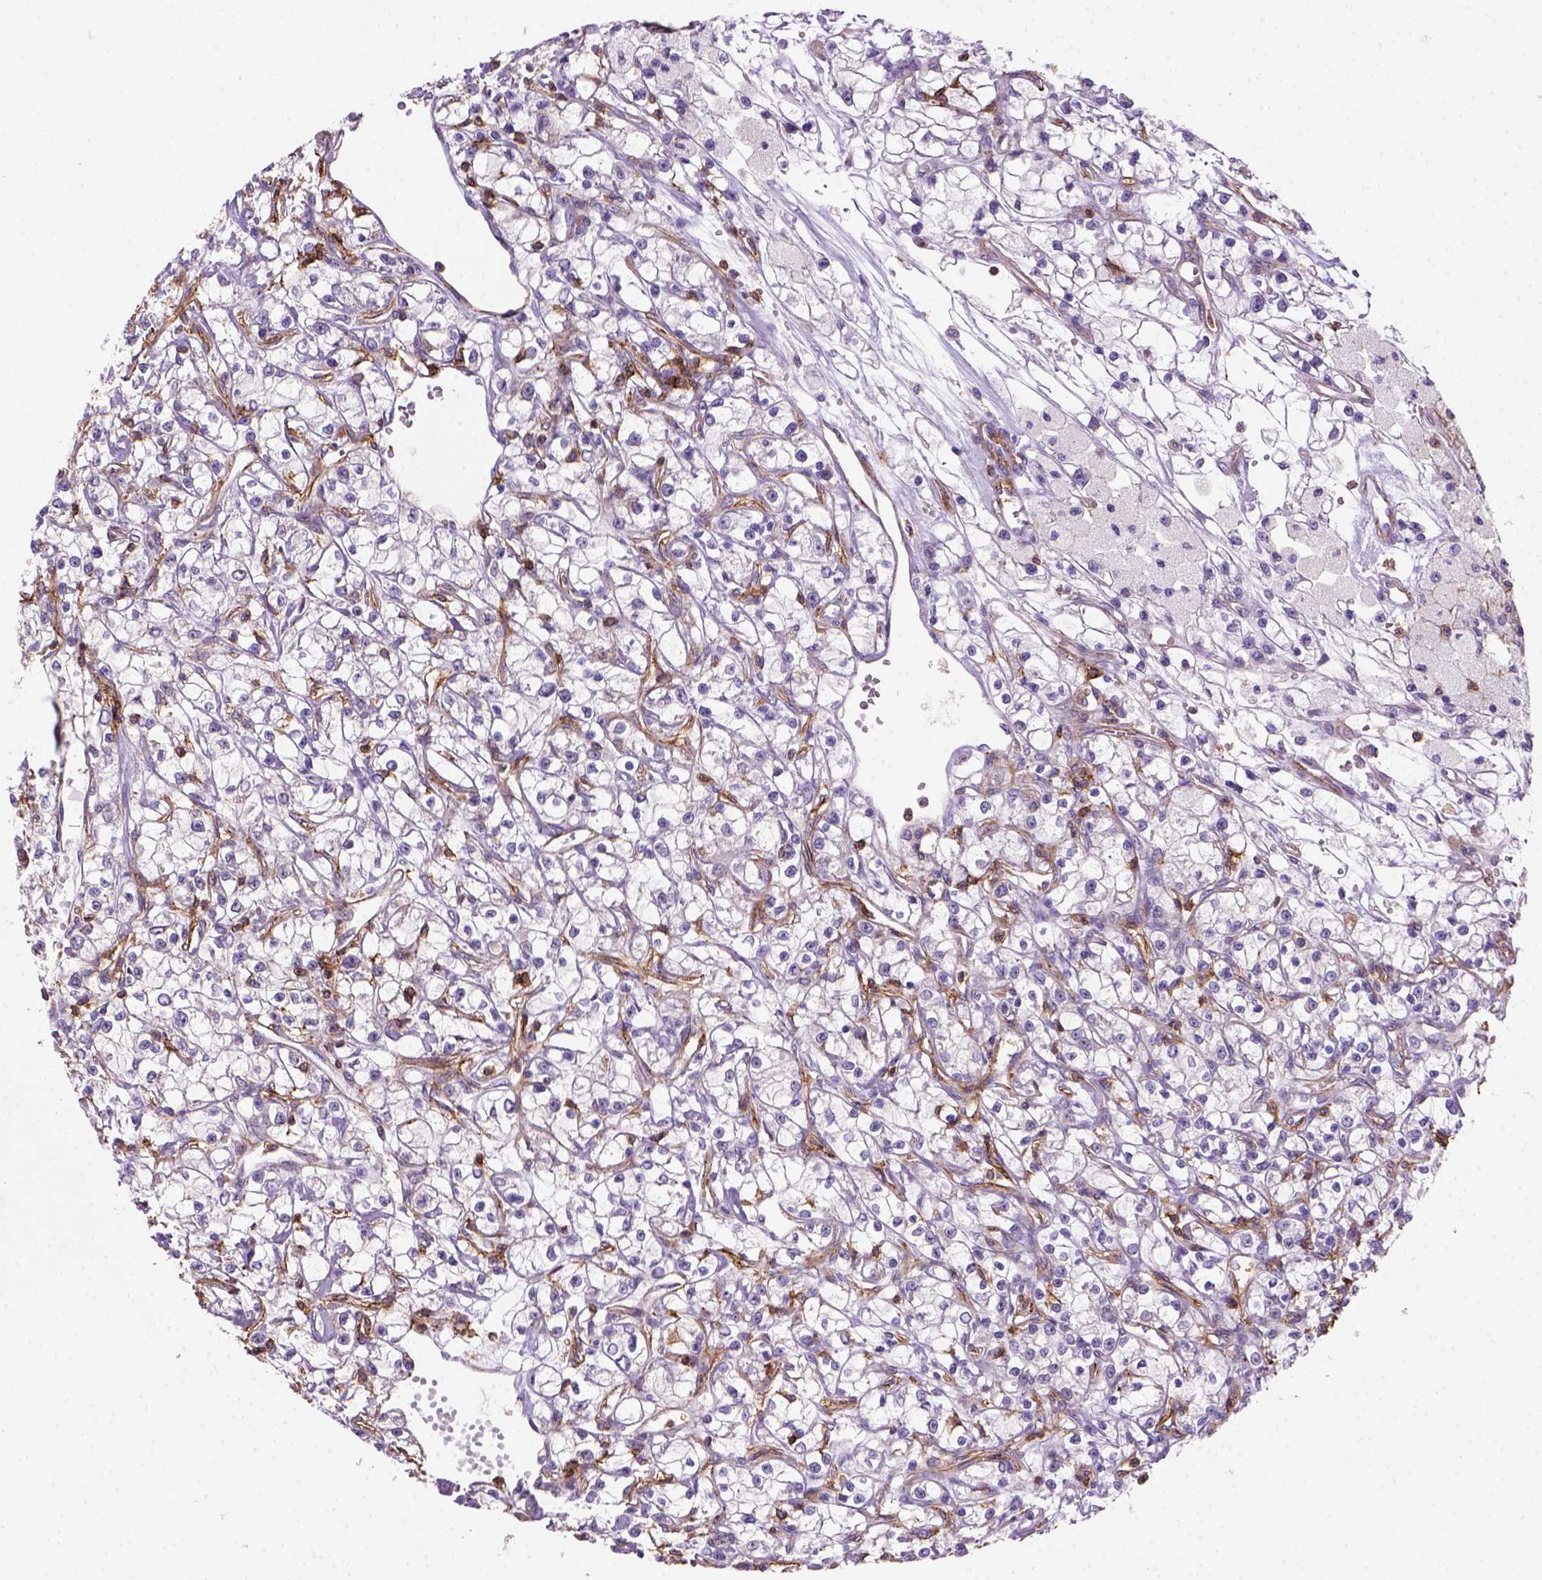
{"staining": {"intensity": "negative", "quantity": "none", "location": "none"}, "tissue": "renal cancer", "cell_type": "Tumor cells", "image_type": "cancer", "snomed": [{"axis": "morphology", "description": "Adenocarcinoma, NOS"}, {"axis": "topography", "description": "Kidney"}], "caption": "High magnification brightfield microscopy of renal cancer stained with DAB (3,3'-diaminobenzidine) (brown) and counterstained with hematoxylin (blue): tumor cells show no significant staining.", "gene": "GPRC5D", "patient": {"sex": "female", "age": 59}}